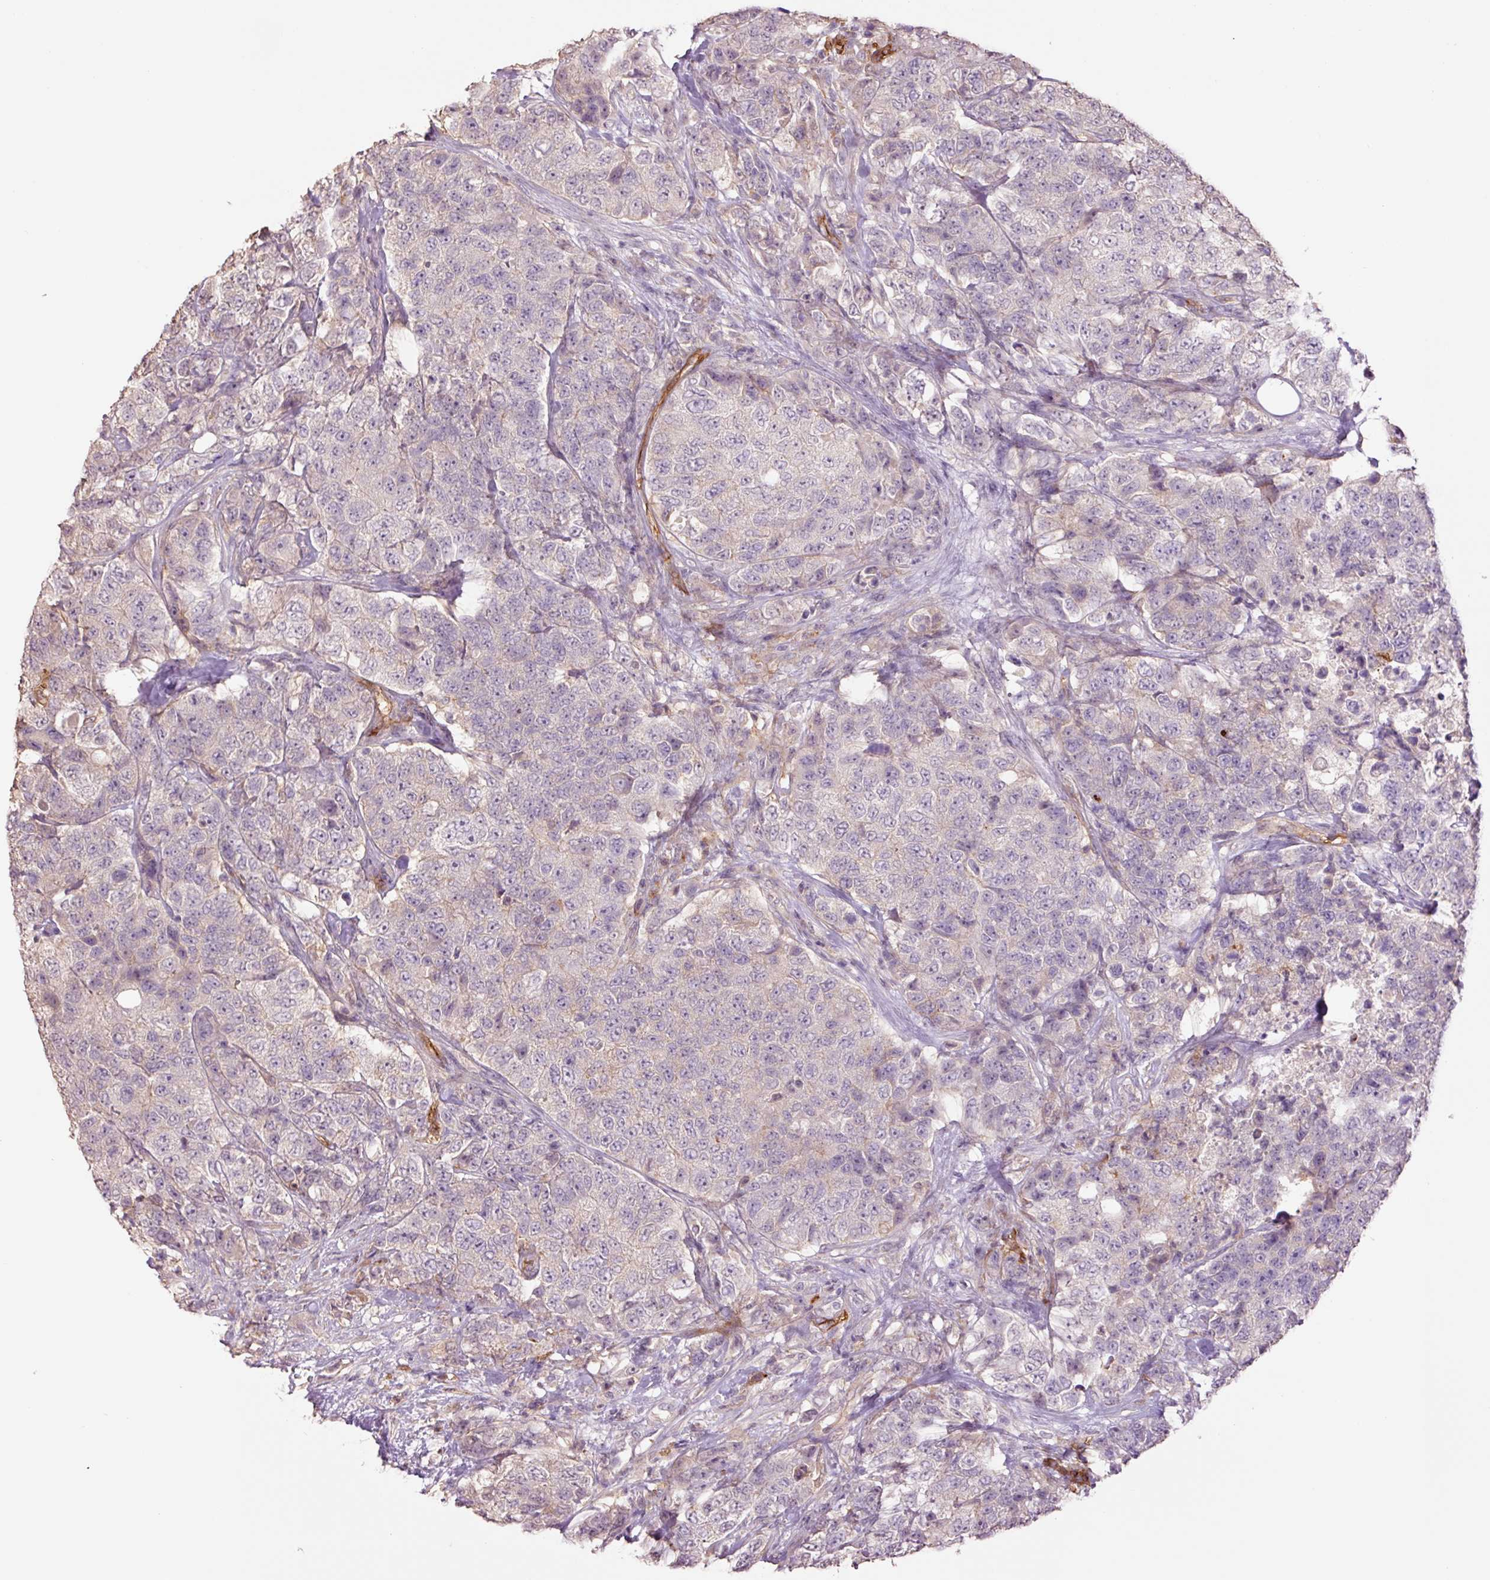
{"staining": {"intensity": "negative", "quantity": "none", "location": "none"}, "tissue": "urothelial cancer", "cell_type": "Tumor cells", "image_type": "cancer", "snomed": [{"axis": "morphology", "description": "Urothelial carcinoma, High grade"}, {"axis": "topography", "description": "Urinary bladder"}], "caption": "IHC histopathology image of neoplastic tissue: urothelial carcinoma (high-grade) stained with DAB shows no significant protein expression in tumor cells.", "gene": "SLC1A4", "patient": {"sex": "female", "age": 78}}